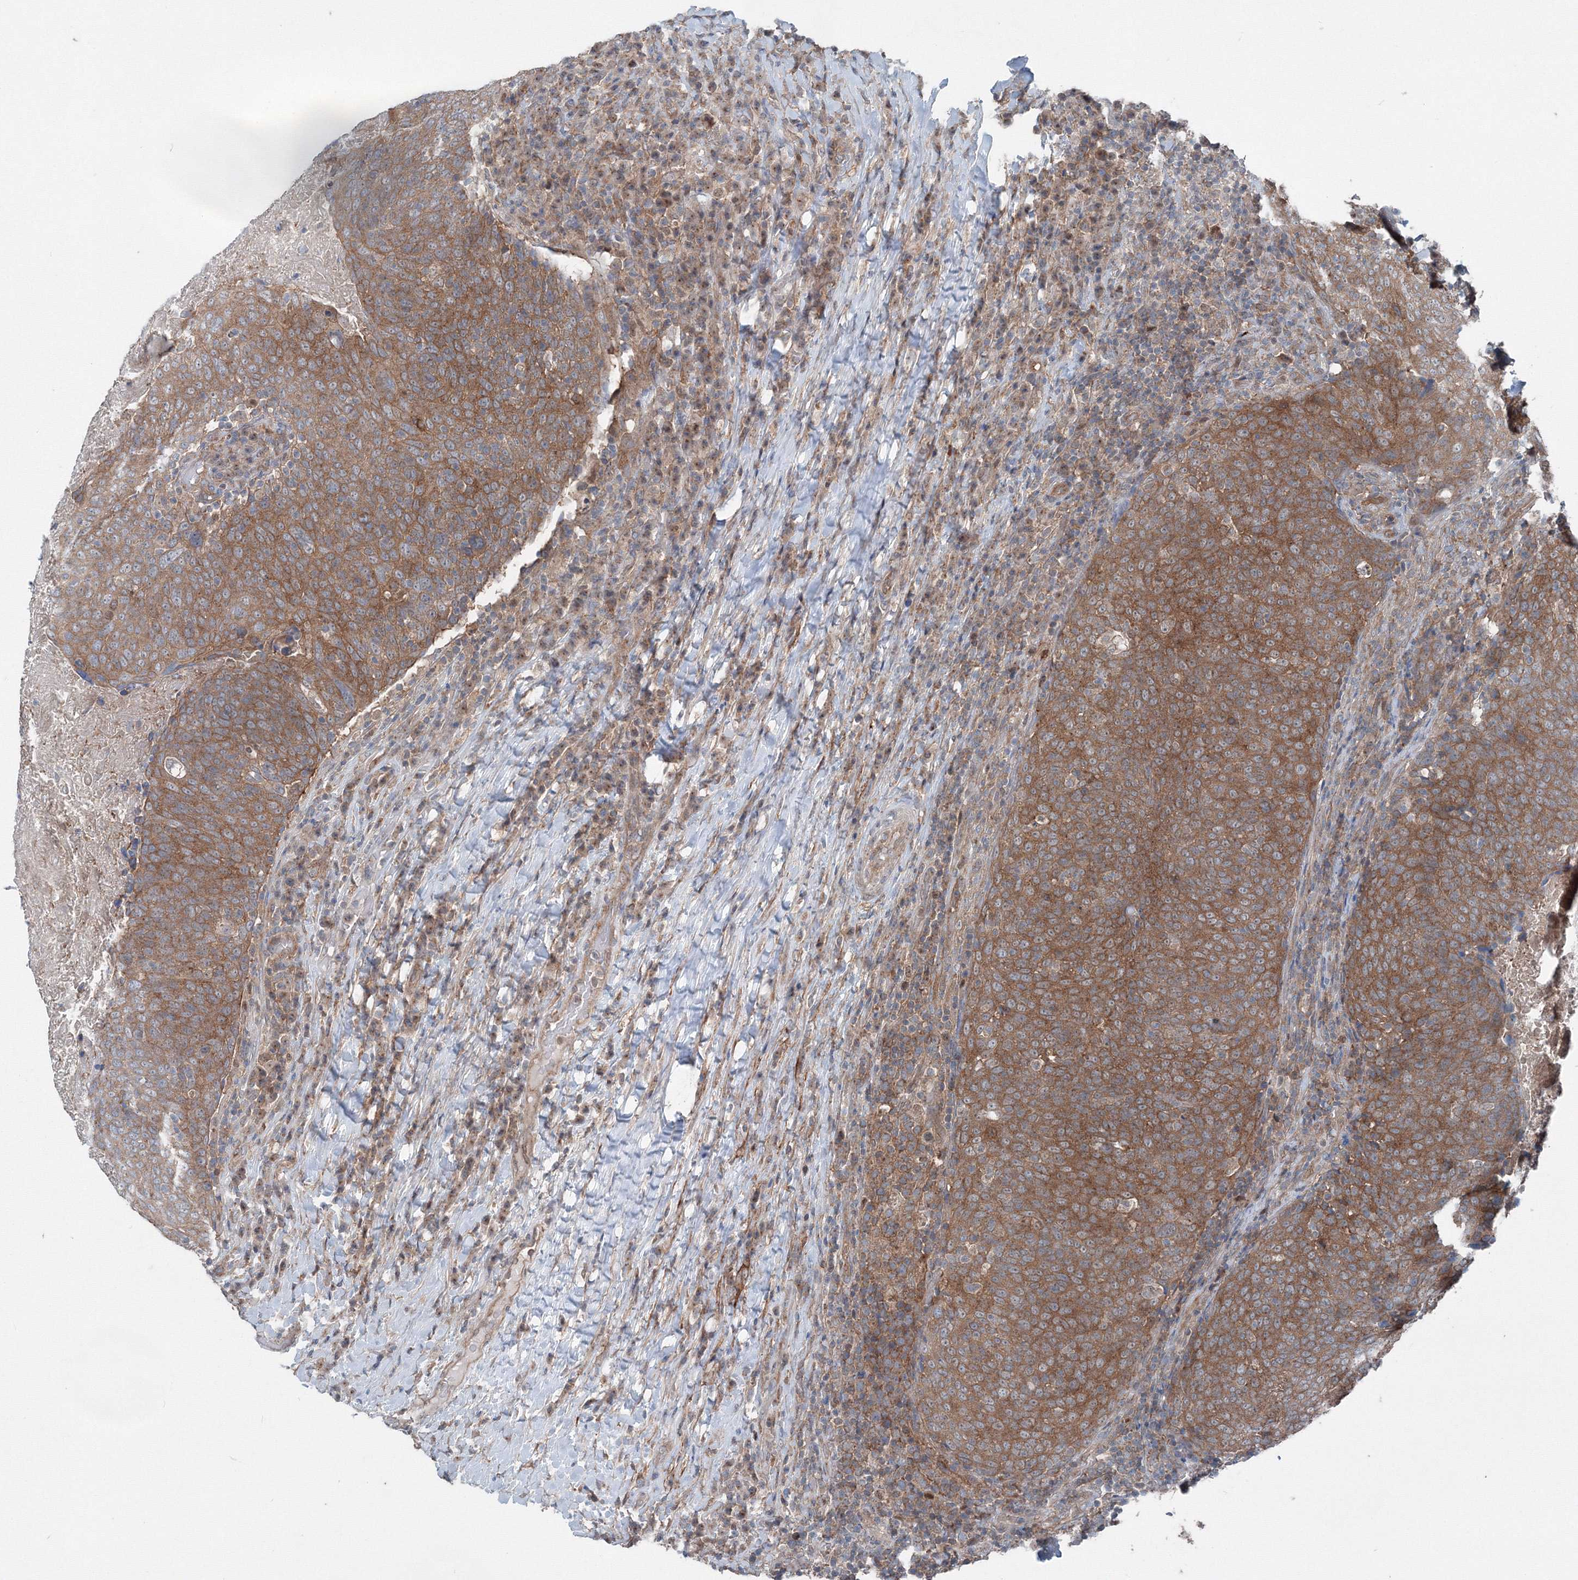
{"staining": {"intensity": "moderate", "quantity": ">75%", "location": "cytoplasmic/membranous"}, "tissue": "head and neck cancer", "cell_type": "Tumor cells", "image_type": "cancer", "snomed": [{"axis": "morphology", "description": "Squamous cell carcinoma, NOS"}, {"axis": "morphology", "description": "Squamous cell carcinoma, metastatic, NOS"}, {"axis": "topography", "description": "Lymph node"}, {"axis": "topography", "description": "Head-Neck"}], "caption": "A brown stain highlights moderate cytoplasmic/membranous positivity of a protein in squamous cell carcinoma (head and neck) tumor cells.", "gene": "TPRKB", "patient": {"sex": "male", "age": 62}}